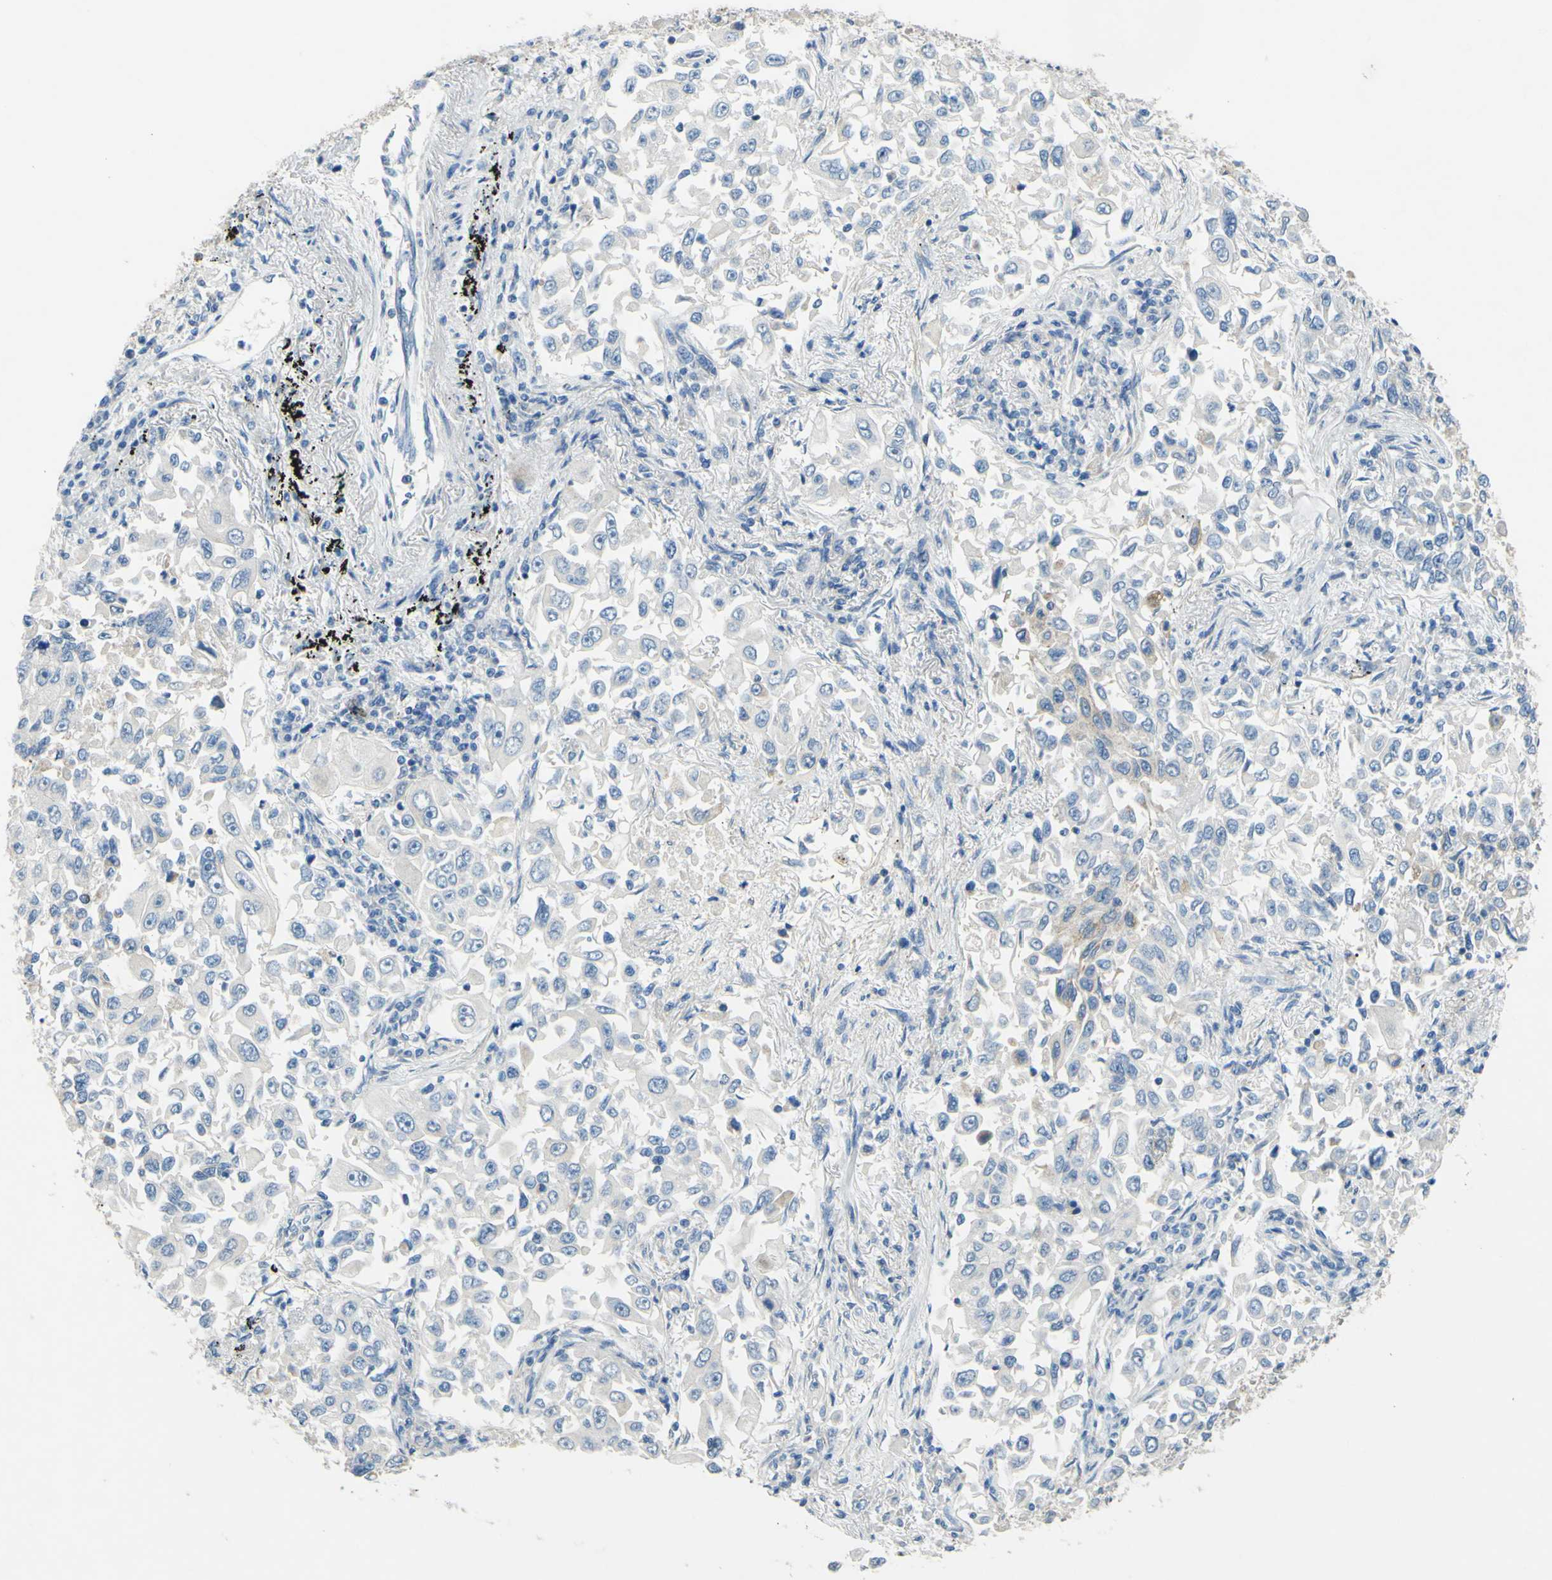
{"staining": {"intensity": "negative", "quantity": "none", "location": "none"}, "tissue": "lung cancer", "cell_type": "Tumor cells", "image_type": "cancer", "snomed": [{"axis": "morphology", "description": "Adenocarcinoma, NOS"}, {"axis": "topography", "description": "Lung"}], "caption": "A micrograph of human adenocarcinoma (lung) is negative for staining in tumor cells. (DAB (3,3'-diaminobenzidine) IHC visualized using brightfield microscopy, high magnification).", "gene": "CDH10", "patient": {"sex": "male", "age": 84}}